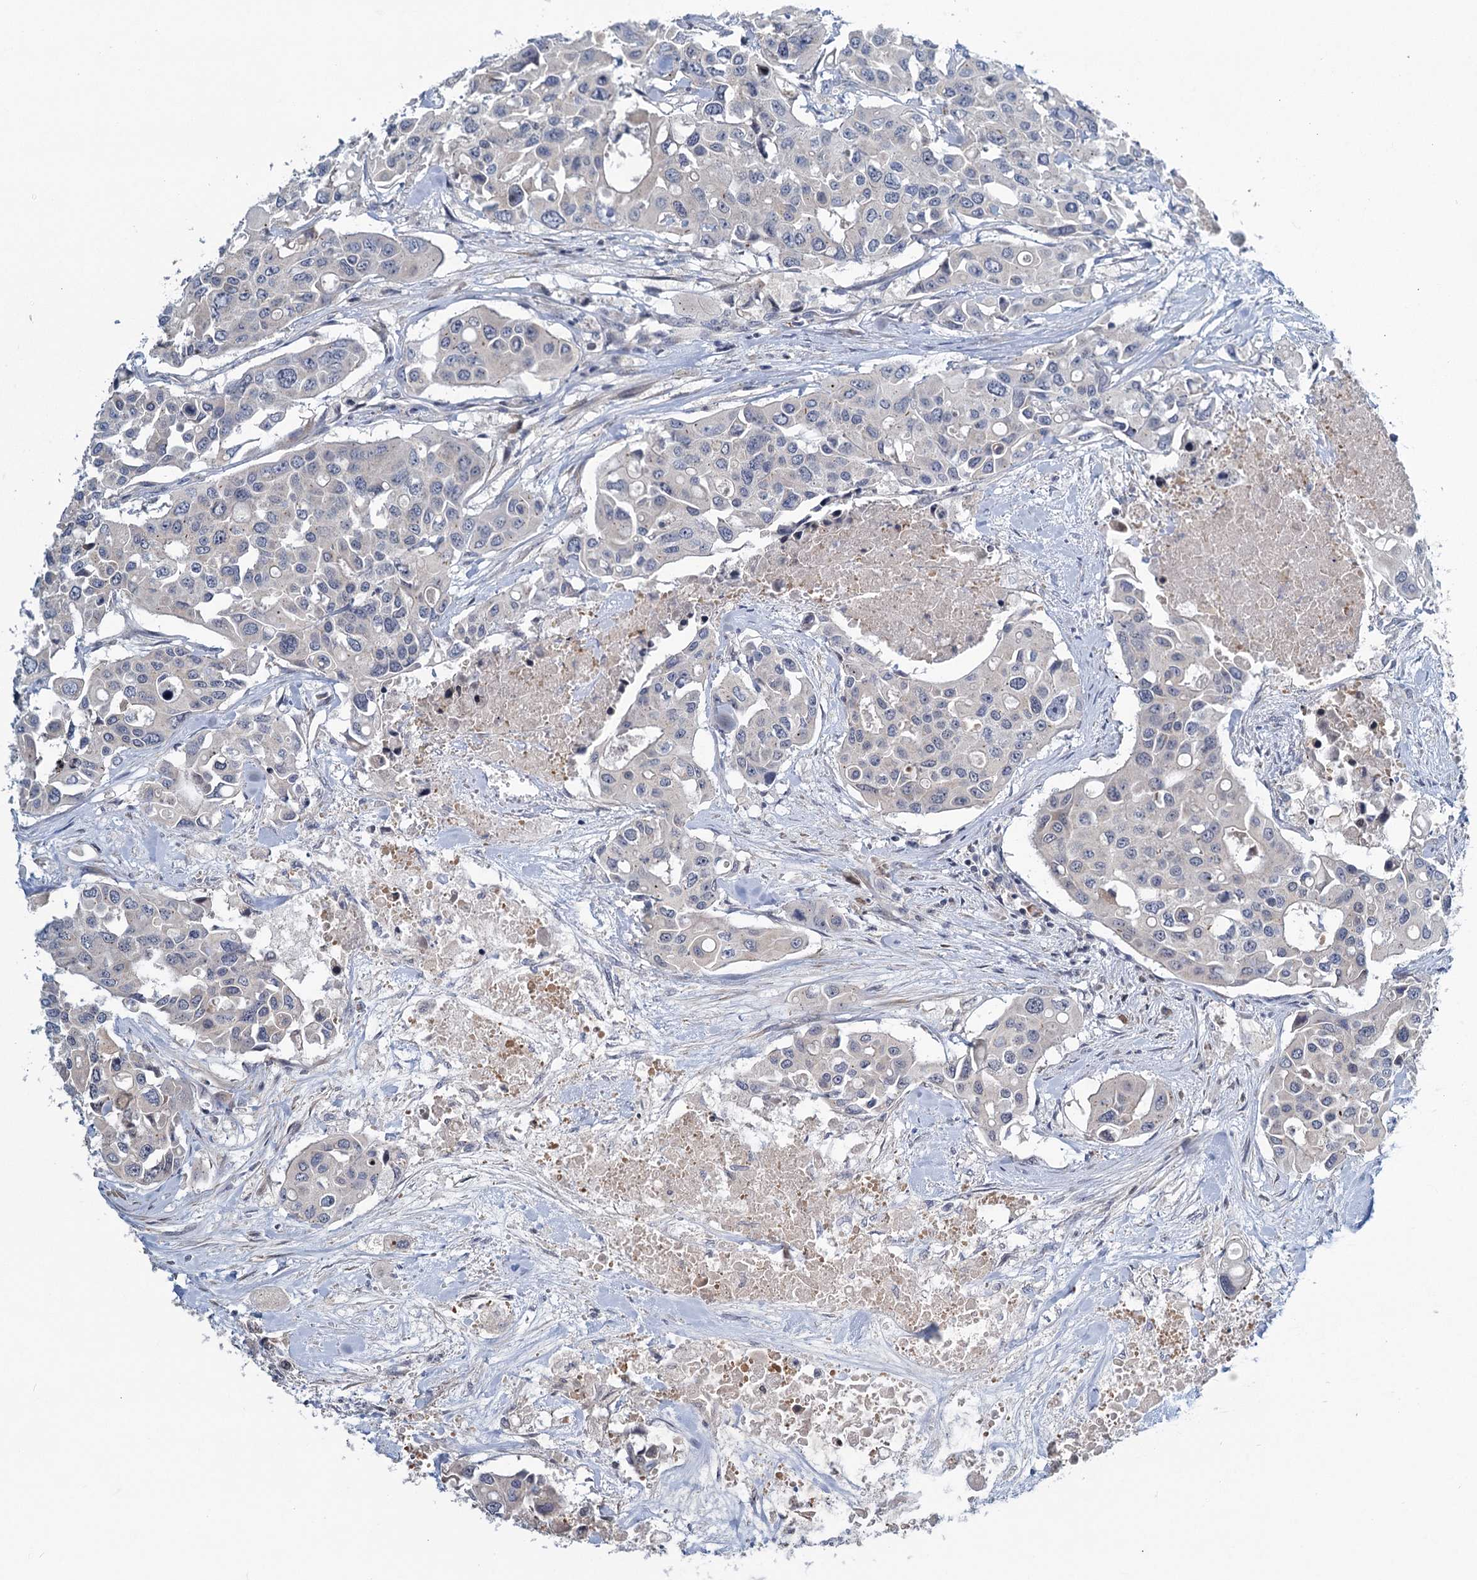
{"staining": {"intensity": "negative", "quantity": "none", "location": "none"}, "tissue": "colorectal cancer", "cell_type": "Tumor cells", "image_type": "cancer", "snomed": [{"axis": "morphology", "description": "Adenocarcinoma, NOS"}, {"axis": "topography", "description": "Colon"}], "caption": "Human colorectal cancer stained for a protein using immunohistochemistry (IHC) shows no positivity in tumor cells.", "gene": "STAP1", "patient": {"sex": "male", "age": 77}}